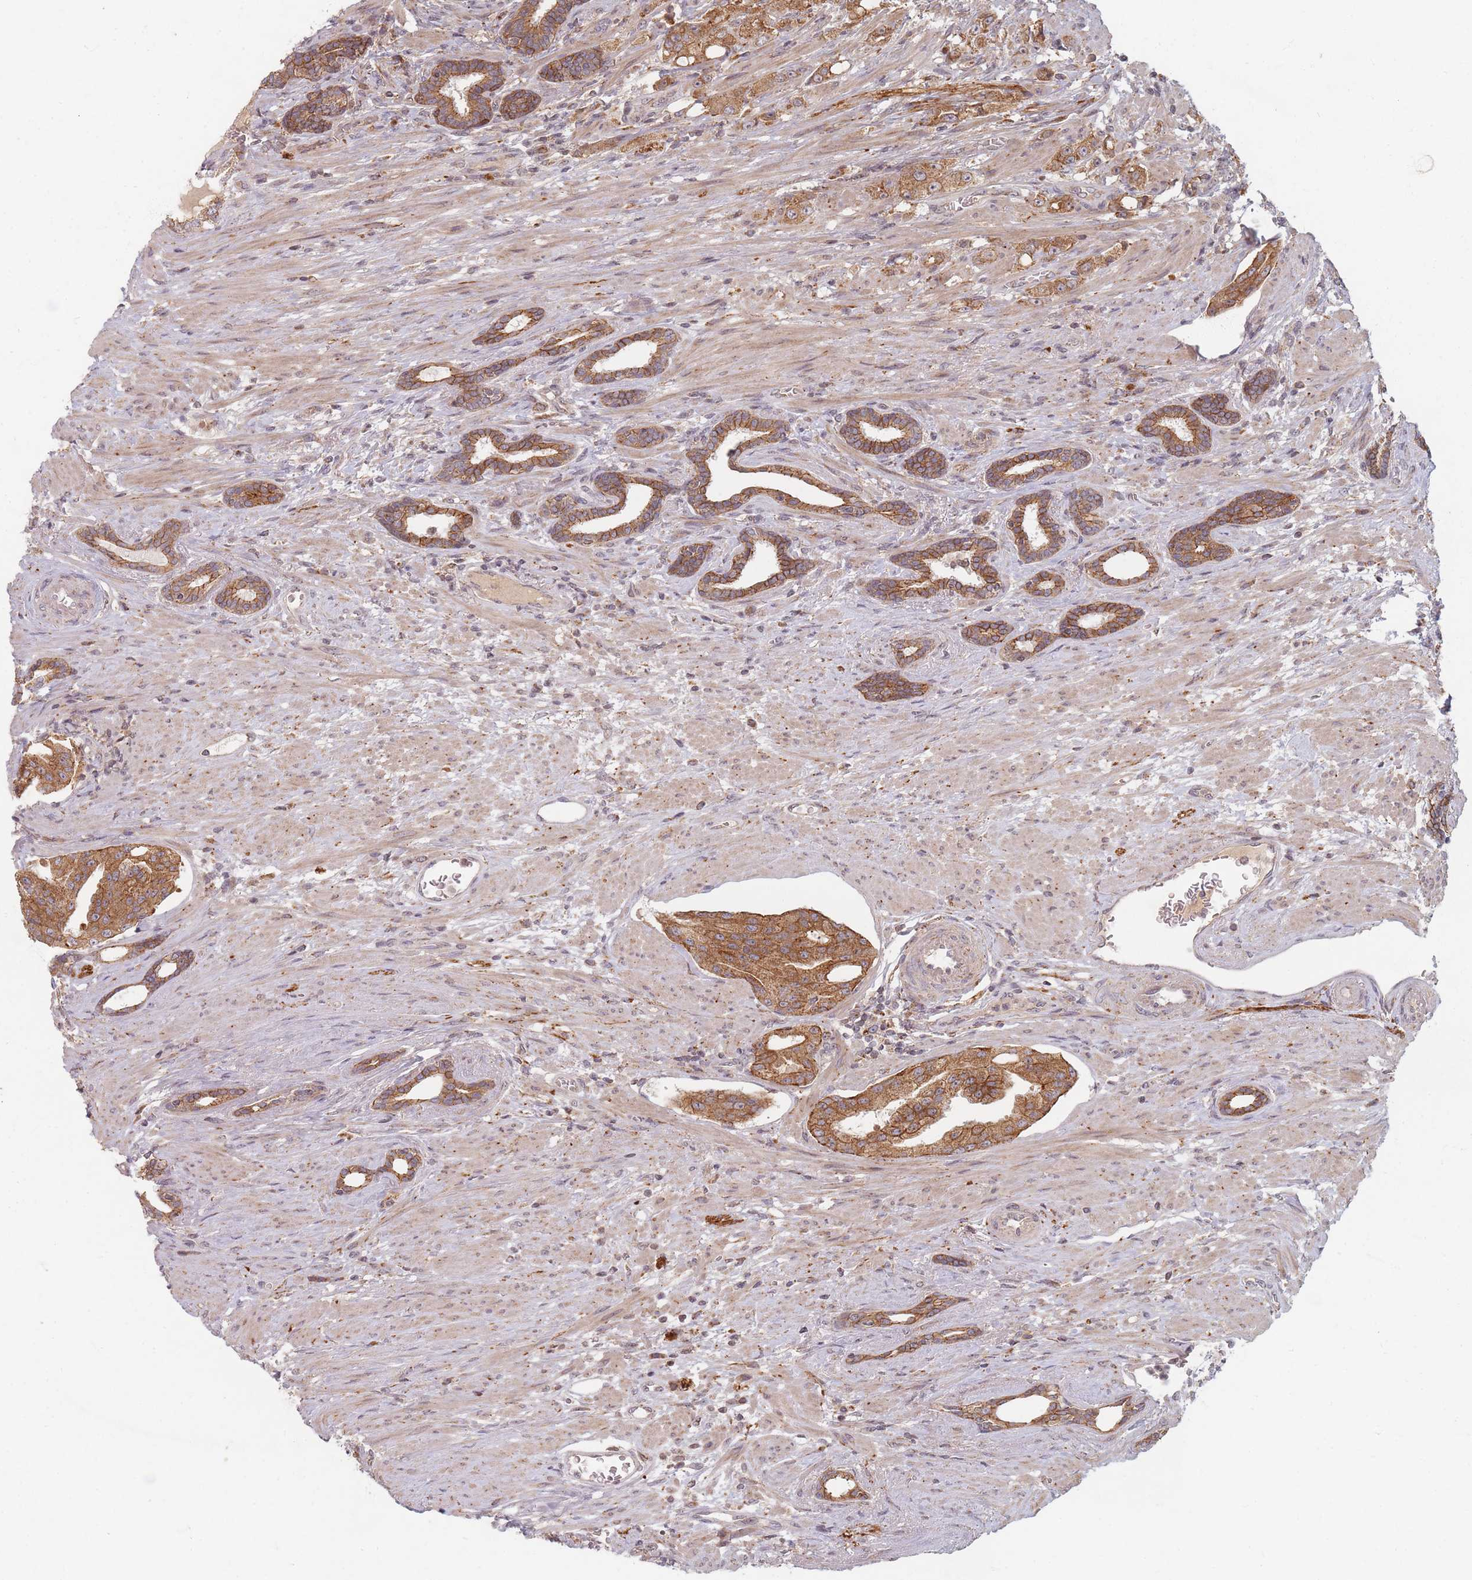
{"staining": {"intensity": "moderate", "quantity": ">75%", "location": "cytoplasmic/membranous"}, "tissue": "prostate cancer", "cell_type": "Tumor cells", "image_type": "cancer", "snomed": [{"axis": "morphology", "description": "Adenocarcinoma, High grade"}, {"axis": "topography", "description": "Prostate"}], "caption": "Tumor cells exhibit medium levels of moderate cytoplasmic/membranous positivity in approximately >75% of cells in prostate cancer.", "gene": "RADX", "patient": {"sex": "male", "age": 69}}